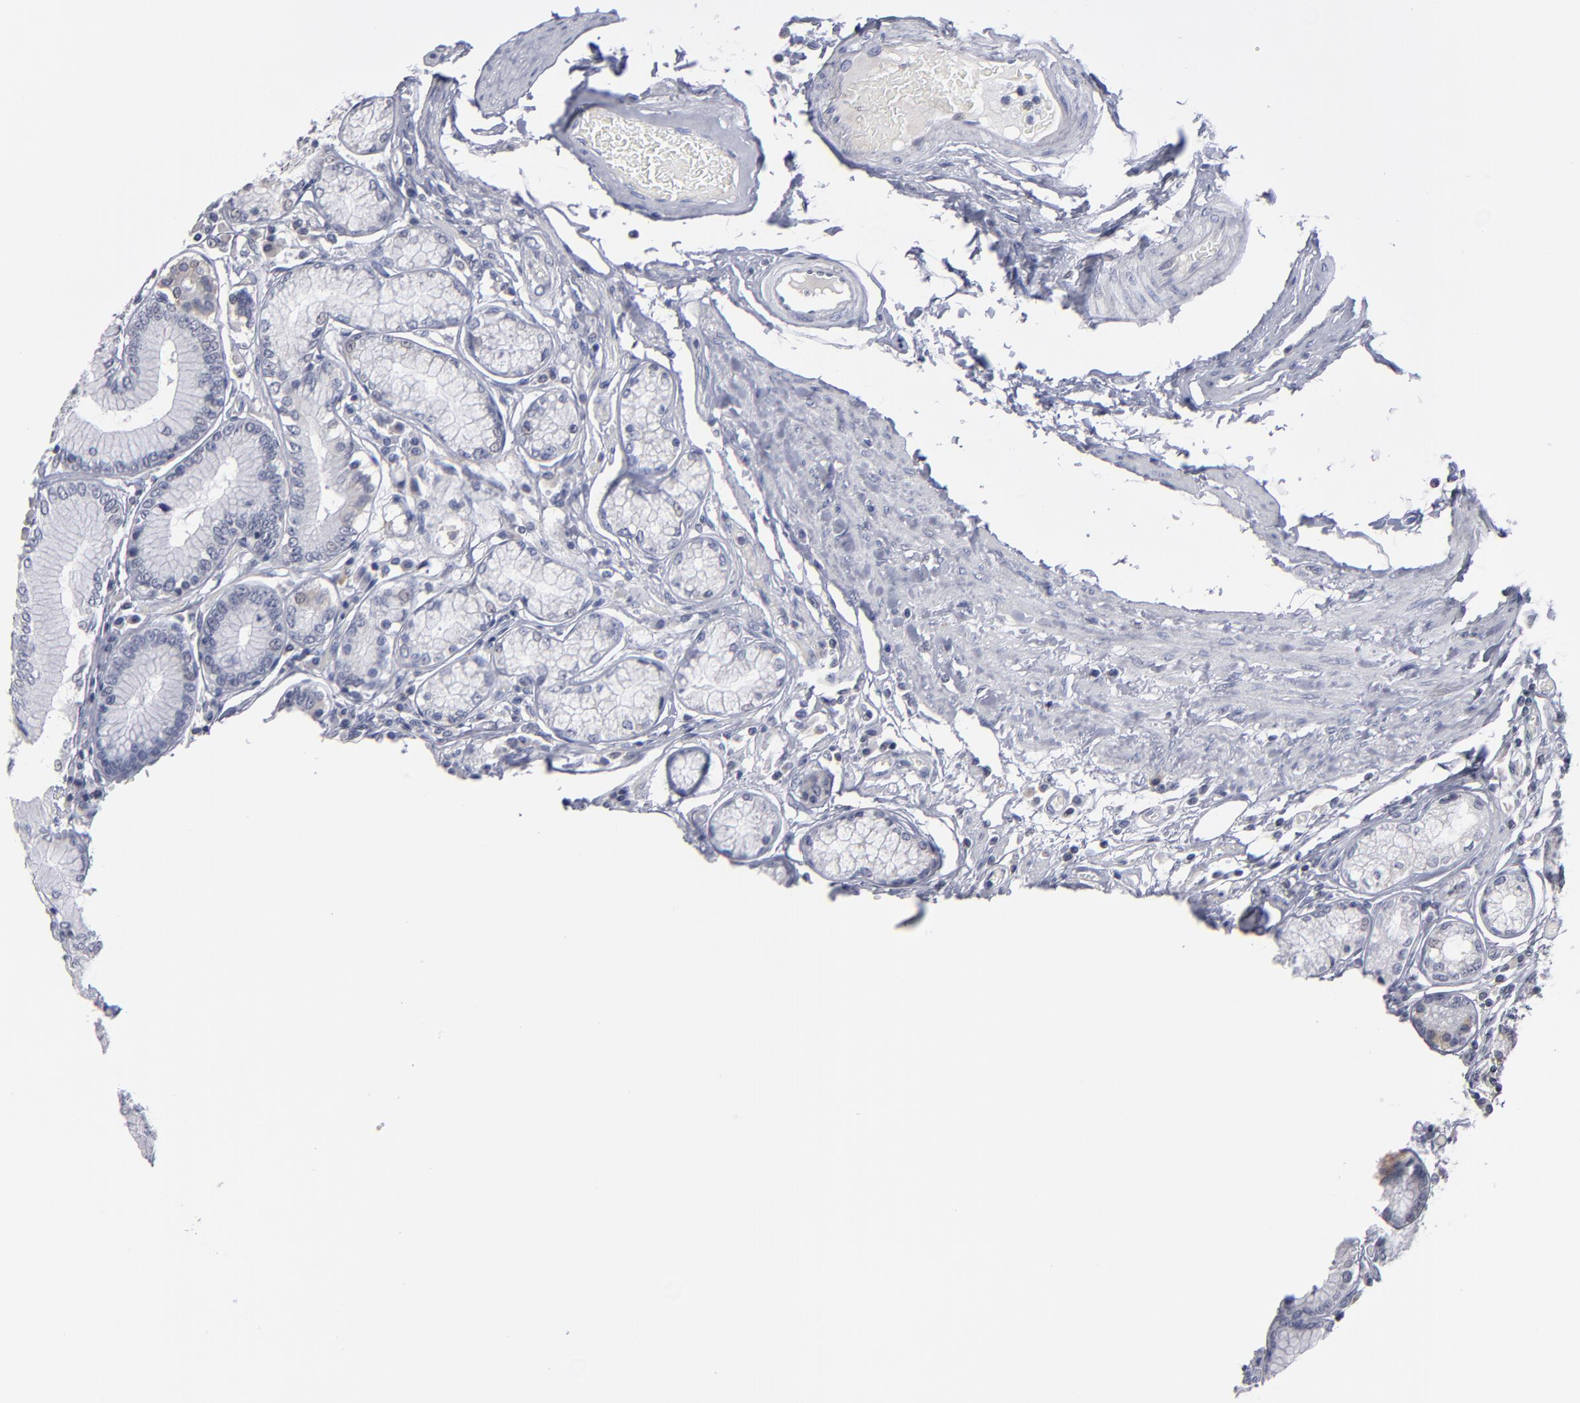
{"staining": {"intensity": "negative", "quantity": "none", "location": "none"}, "tissue": "stomach", "cell_type": "Glandular cells", "image_type": "normal", "snomed": [{"axis": "morphology", "description": "Normal tissue, NOS"}, {"axis": "morphology", "description": "Adenocarcinoma, NOS"}, {"axis": "topography", "description": "Stomach, lower"}], "caption": "High power microscopy histopathology image of an immunohistochemistry photomicrograph of normal stomach, revealing no significant expression in glandular cells. (Brightfield microscopy of DAB (3,3'-diaminobenzidine) IHC at high magnification).", "gene": "RPH3A", "patient": {"sex": "female", "age": 76}}